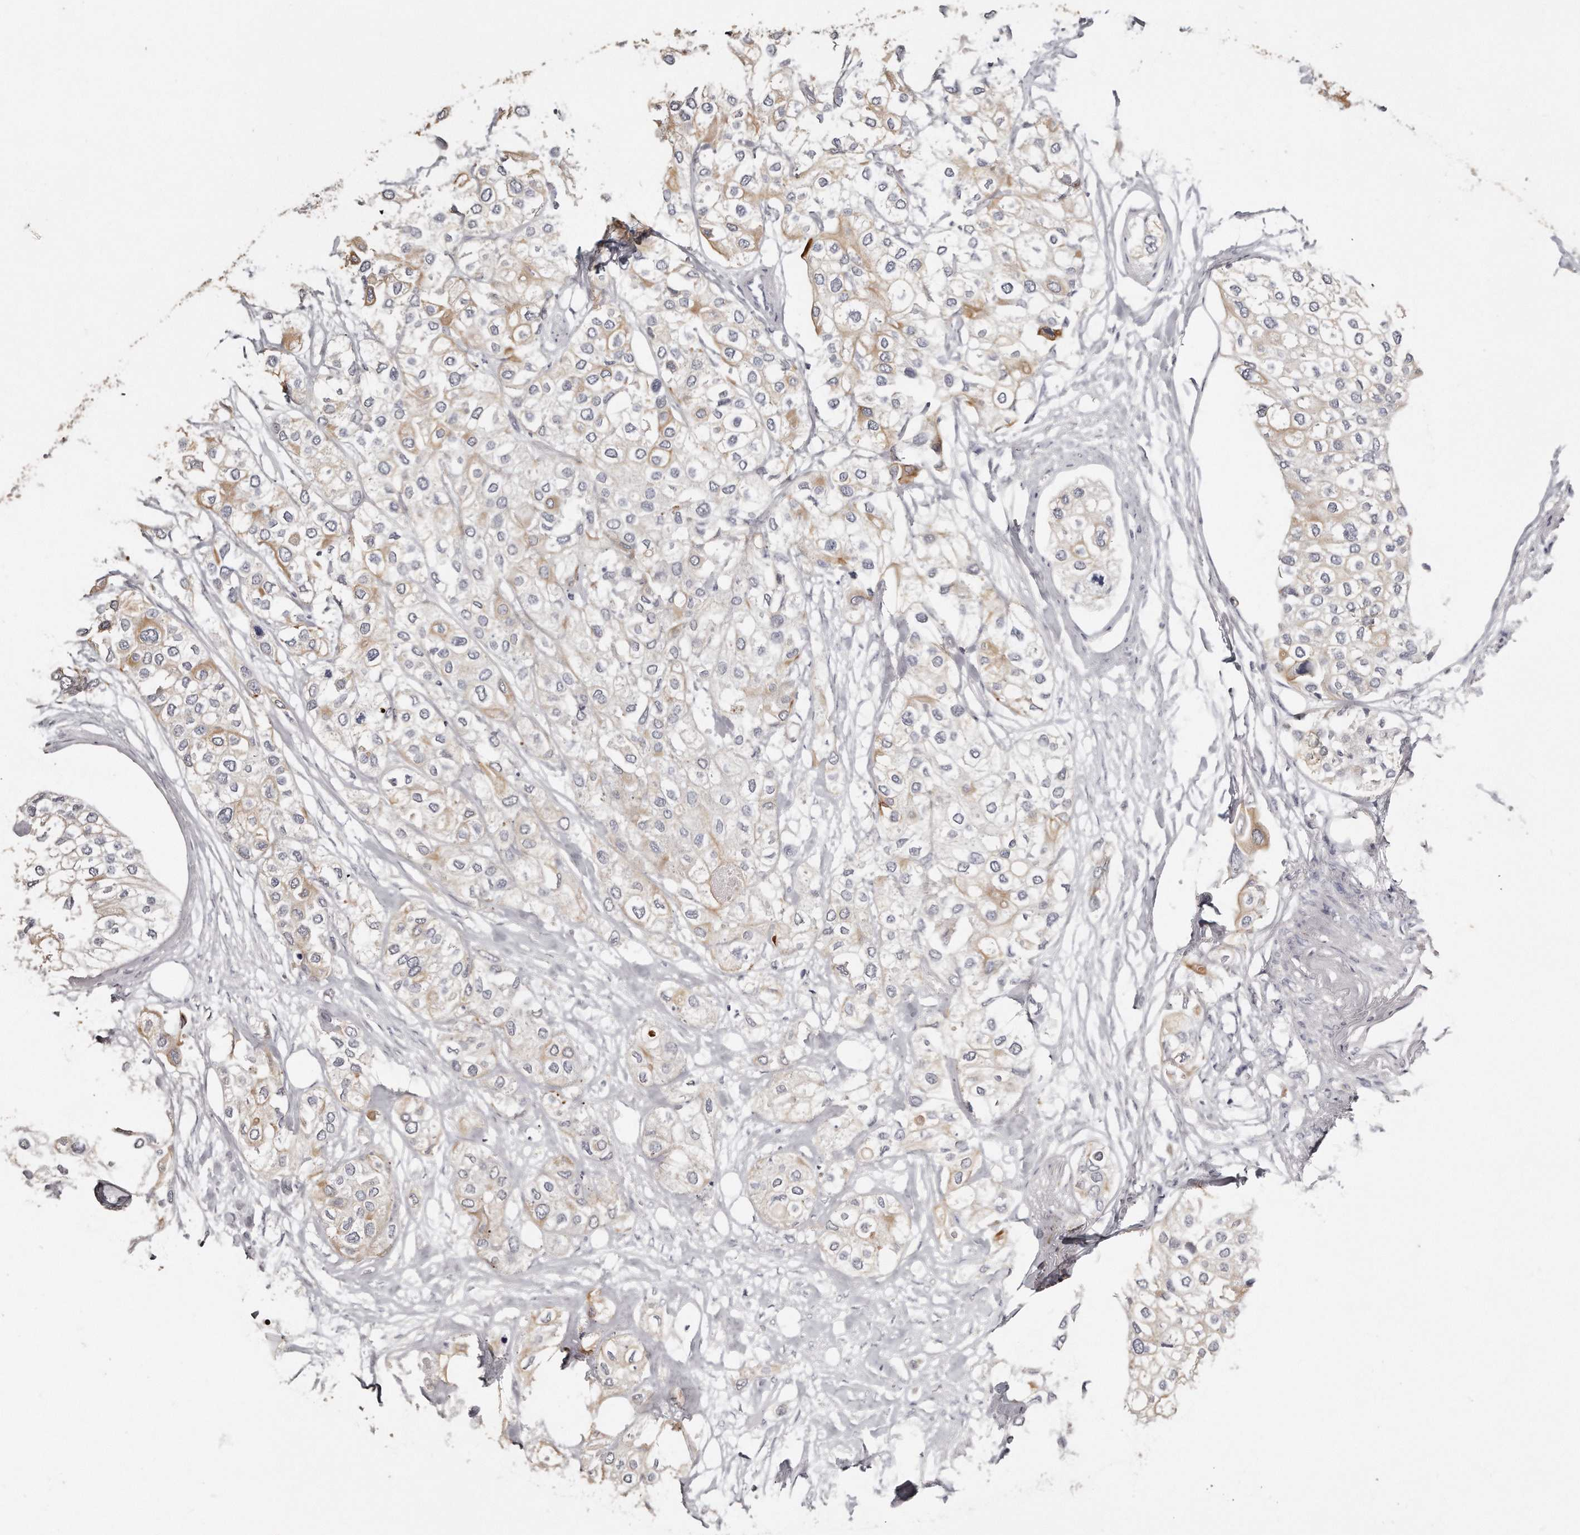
{"staining": {"intensity": "weak", "quantity": "25%-75%", "location": "cytoplasmic/membranous"}, "tissue": "urothelial cancer", "cell_type": "Tumor cells", "image_type": "cancer", "snomed": [{"axis": "morphology", "description": "Urothelial carcinoma, High grade"}, {"axis": "topography", "description": "Urinary bladder"}], "caption": "High-power microscopy captured an IHC image of urothelial carcinoma (high-grade), revealing weak cytoplasmic/membranous positivity in approximately 25%-75% of tumor cells.", "gene": "ZYG11A", "patient": {"sex": "male", "age": 64}}